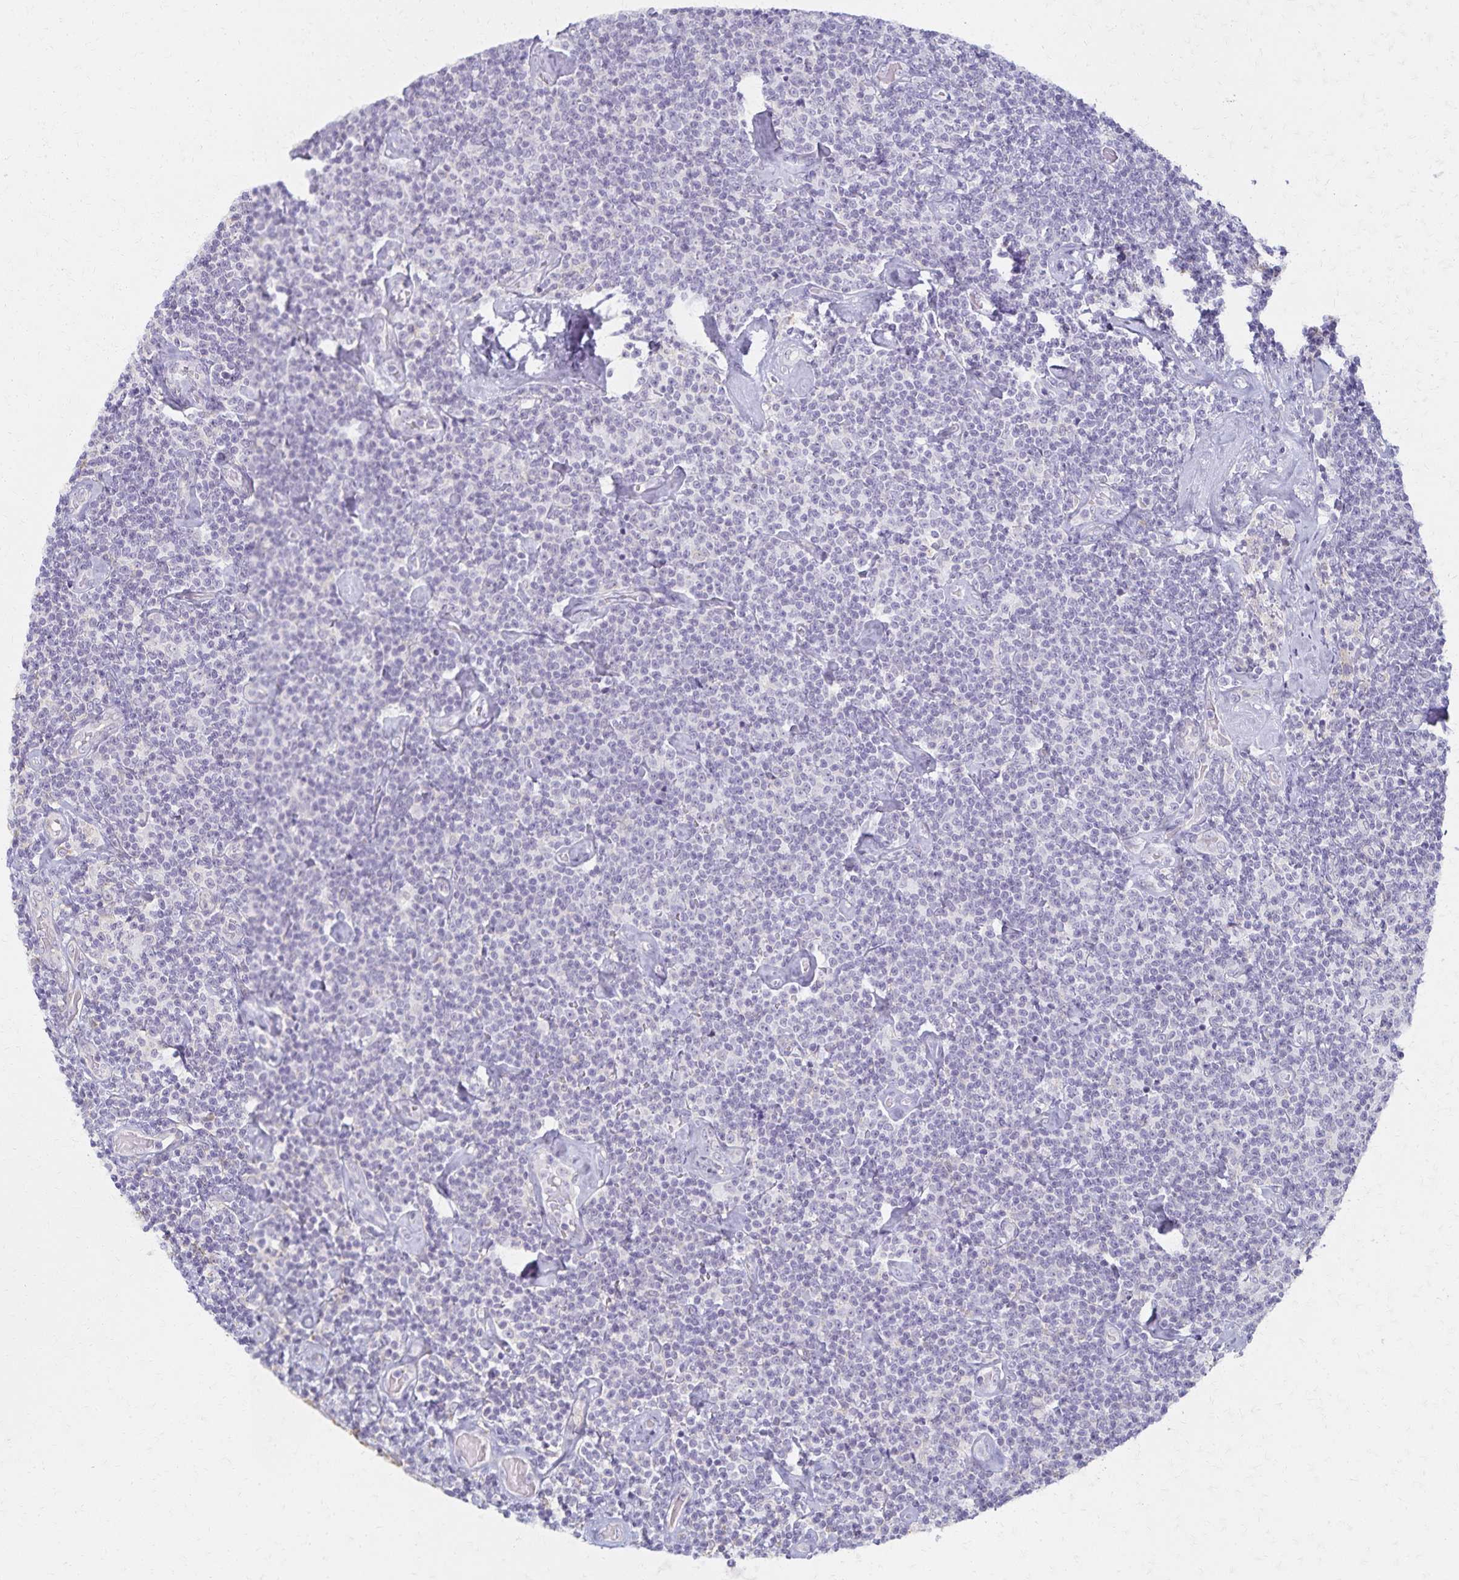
{"staining": {"intensity": "negative", "quantity": "none", "location": "none"}, "tissue": "lymphoma", "cell_type": "Tumor cells", "image_type": "cancer", "snomed": [{"axis": "morphology", "description": "Malignant lymphoma, non-Hodgkin's type, Low grade"}, {"axis": "topography", "description": "Lymph node"}], "caption": "Immunohistochemical staining of lymphoma reveals no significant positivity in tumor cells.", "gene": "KISS1", "patient": {"sex": "male", "age": 81}}